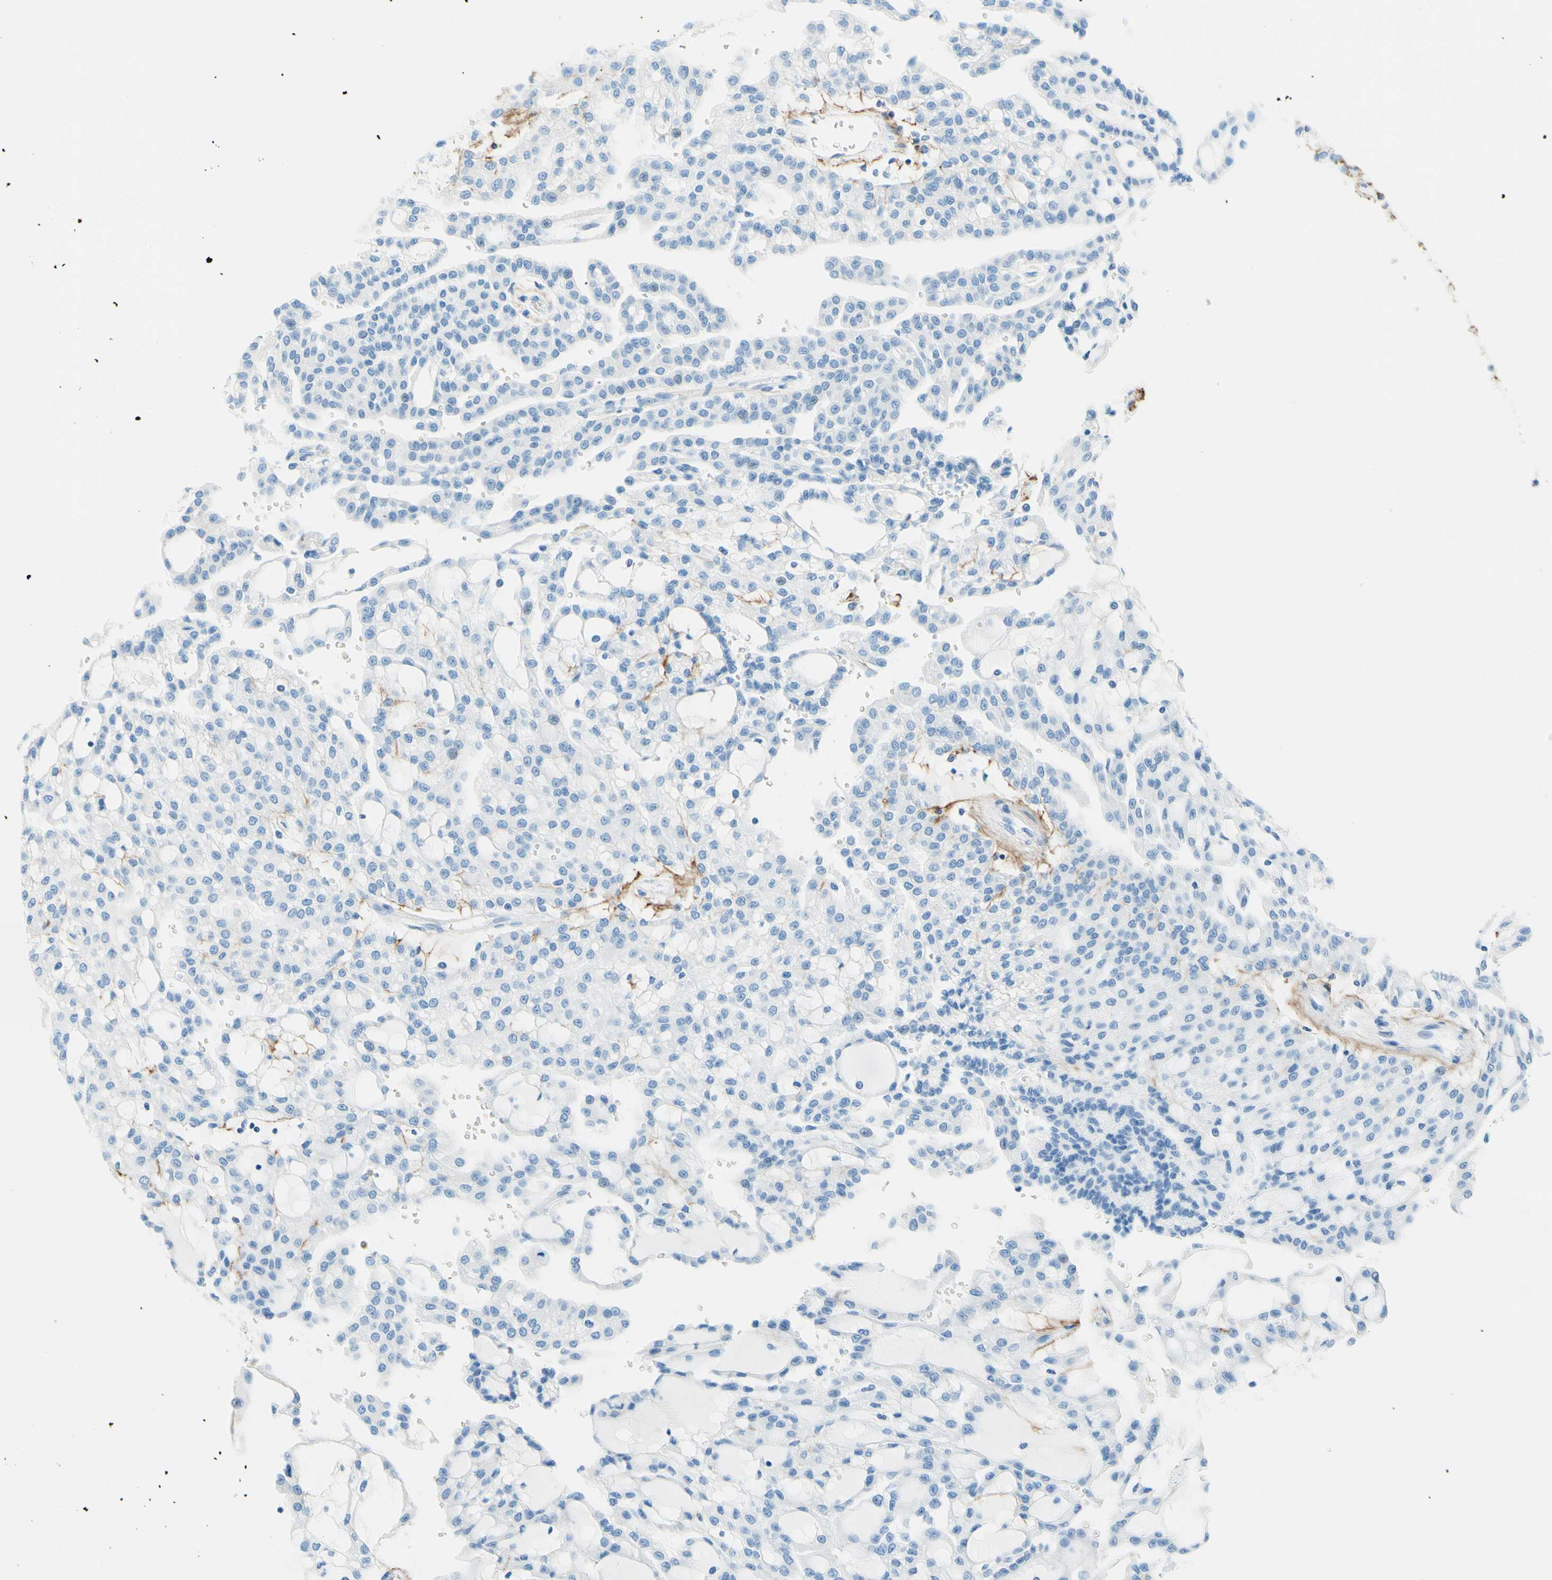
{"staining": {"intensity": "negative", "quantity": "none", "location": "none"}, "tissue": "renal cancer", "cell_type": "Tumor cells", "image_type": "cancer", "snomed": [{"axis": "morphology", "description": "Adenocarcinoma, NOS"}, {"axis": "topography", "description": "Kidney"}], "caption": "High power microscopy histopathology image of an immunohistochemistry photomicrograph of renal cancer (adenocarcinoma), revealing no significant positivity in tumor cells. (DAB IHC with hematoxylin counter stain).", "gene": "MFAP5", "patient": {"sex": "male", "age": 63}}